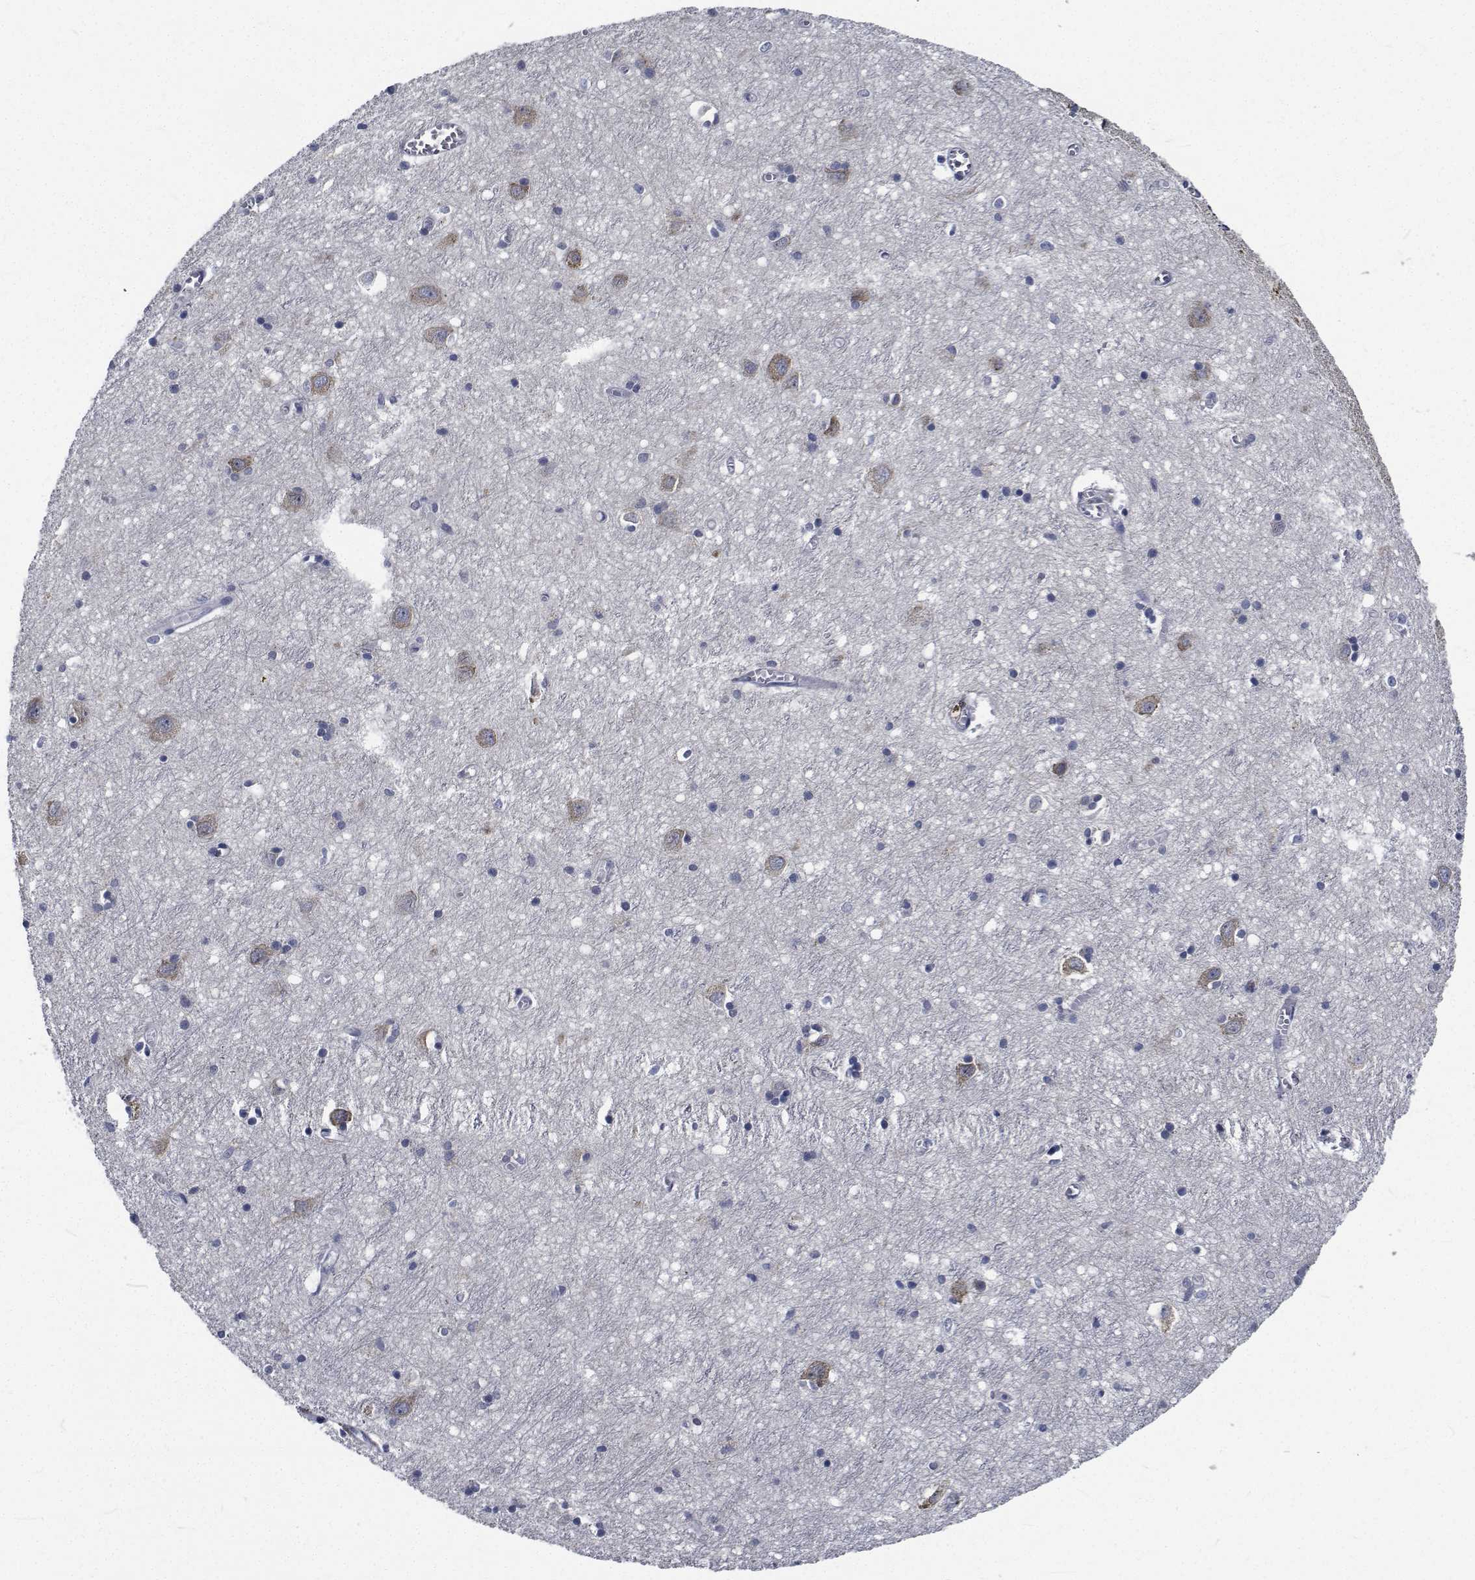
{"staining": {"intensity": "negative", "quantity": "none", "location": "none"}, "tissue": "cerebral cortex", "cell_type": "Endothelial cells", "image_type": "normal", "snomed": [{"axis": "morphology", "description": "Normal tissue, NOS"}, {"axis": "topography", "description": "Cerebral cortex"}], "caption": "The histopathology image shows no staining of endothelial cells in benign cerebral cortex. (Immunohistochemistry (ihc), brightfield microscopy, high magnification).", "gene": "TTBK1", "patient": {"sex": "male", "age": 70}}